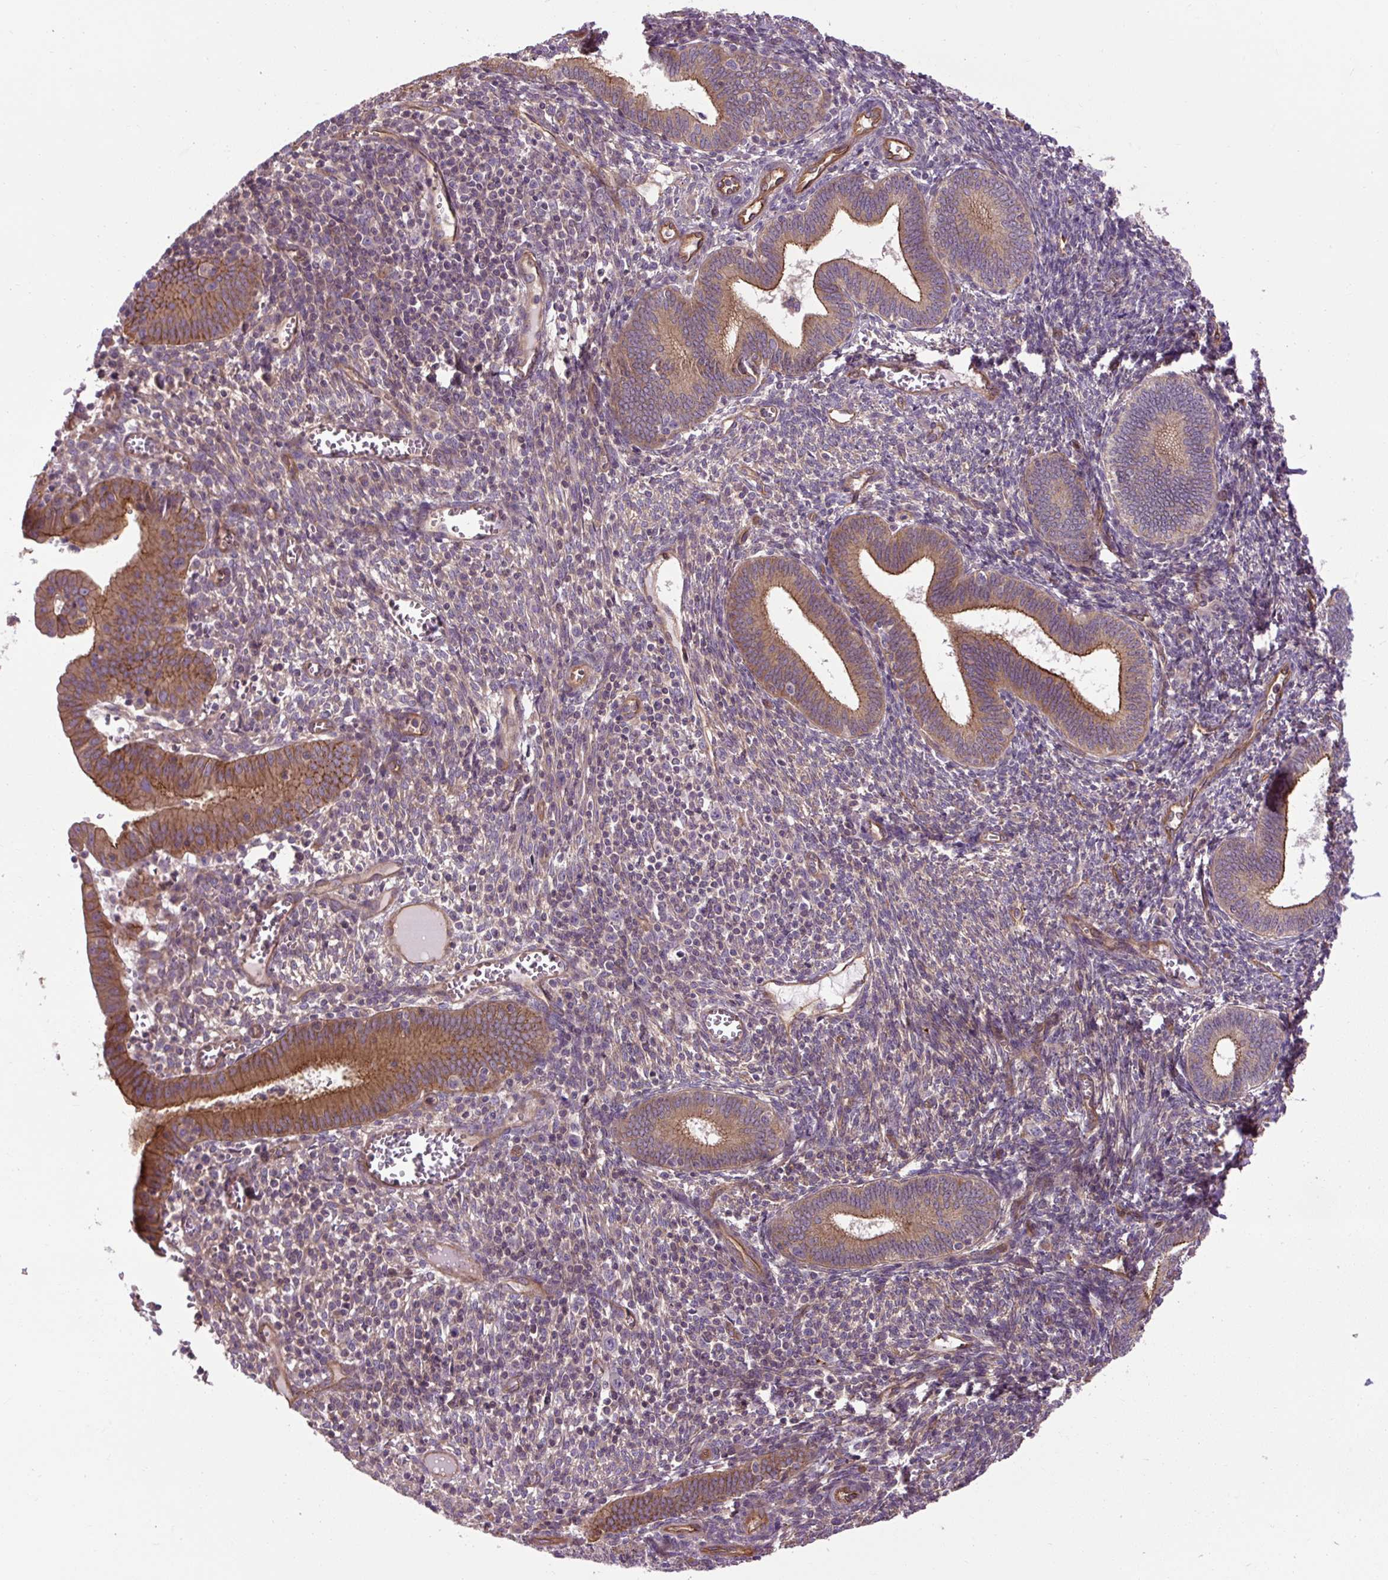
{"staining": {"intensity": "moderate", "quantity": "25%-75%", "location": "cytoplasmic/membranous"}, "tissue": "endometrium", "cell_type": "Cells in endometrial stroma", "image_type": "normal", "snomed": [{"axis": "morphology", "description": "Normal tissue, NOS"}, {"axis": "topography", "description": "Endometrium"}], "caption": "Protein staining of normal endometrium shows moderate cytoplasmic/membranous positivity in about 25%-75% of cells in endometrial stroma.", "gene": "CCDC93", "patient": {"sex": "female", "age": 41}}